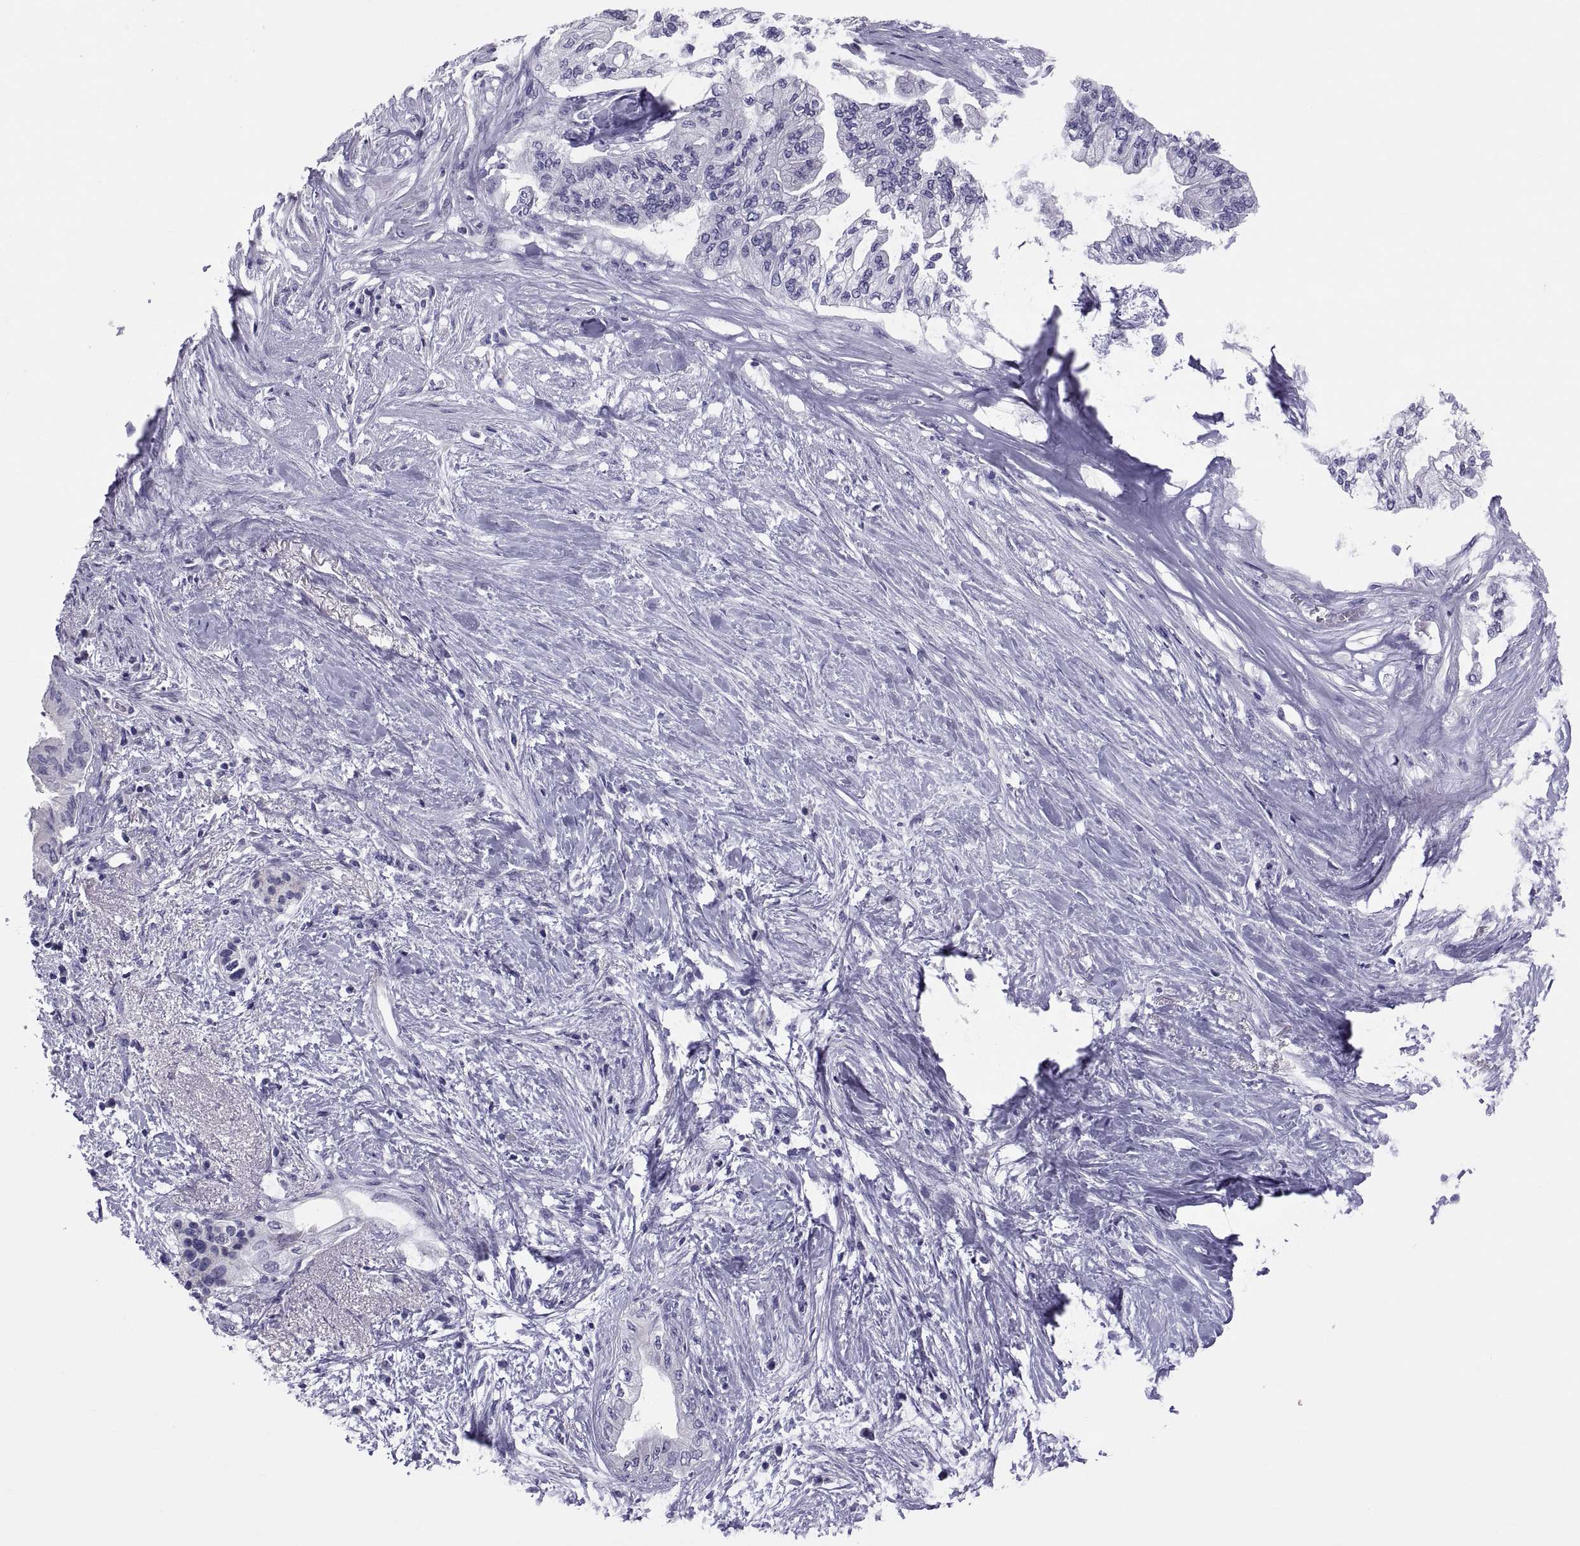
{"staining": {"intensity": "negative", "quantity": "none", "location": "none"}, "tissue": "pancreatic cancer", "cell_type": "Tumor cells", "image_type": "cancer", "snomed": [{"axis": "morphology", "description": "Normal tissue, NOS"}, {"axis": "morphology", "description": "Adenocarcinoma, NOS"}, {"axis": "topography", "description": "Pancreas"}, {"axis": "topography", "description": "Duodenum"}], "caption": "Tumor cells show no significant expression in adenocarcinoma (pancreatic).", "gene": "RNASE12", "patient": {"sex": "female", "age": 60}}